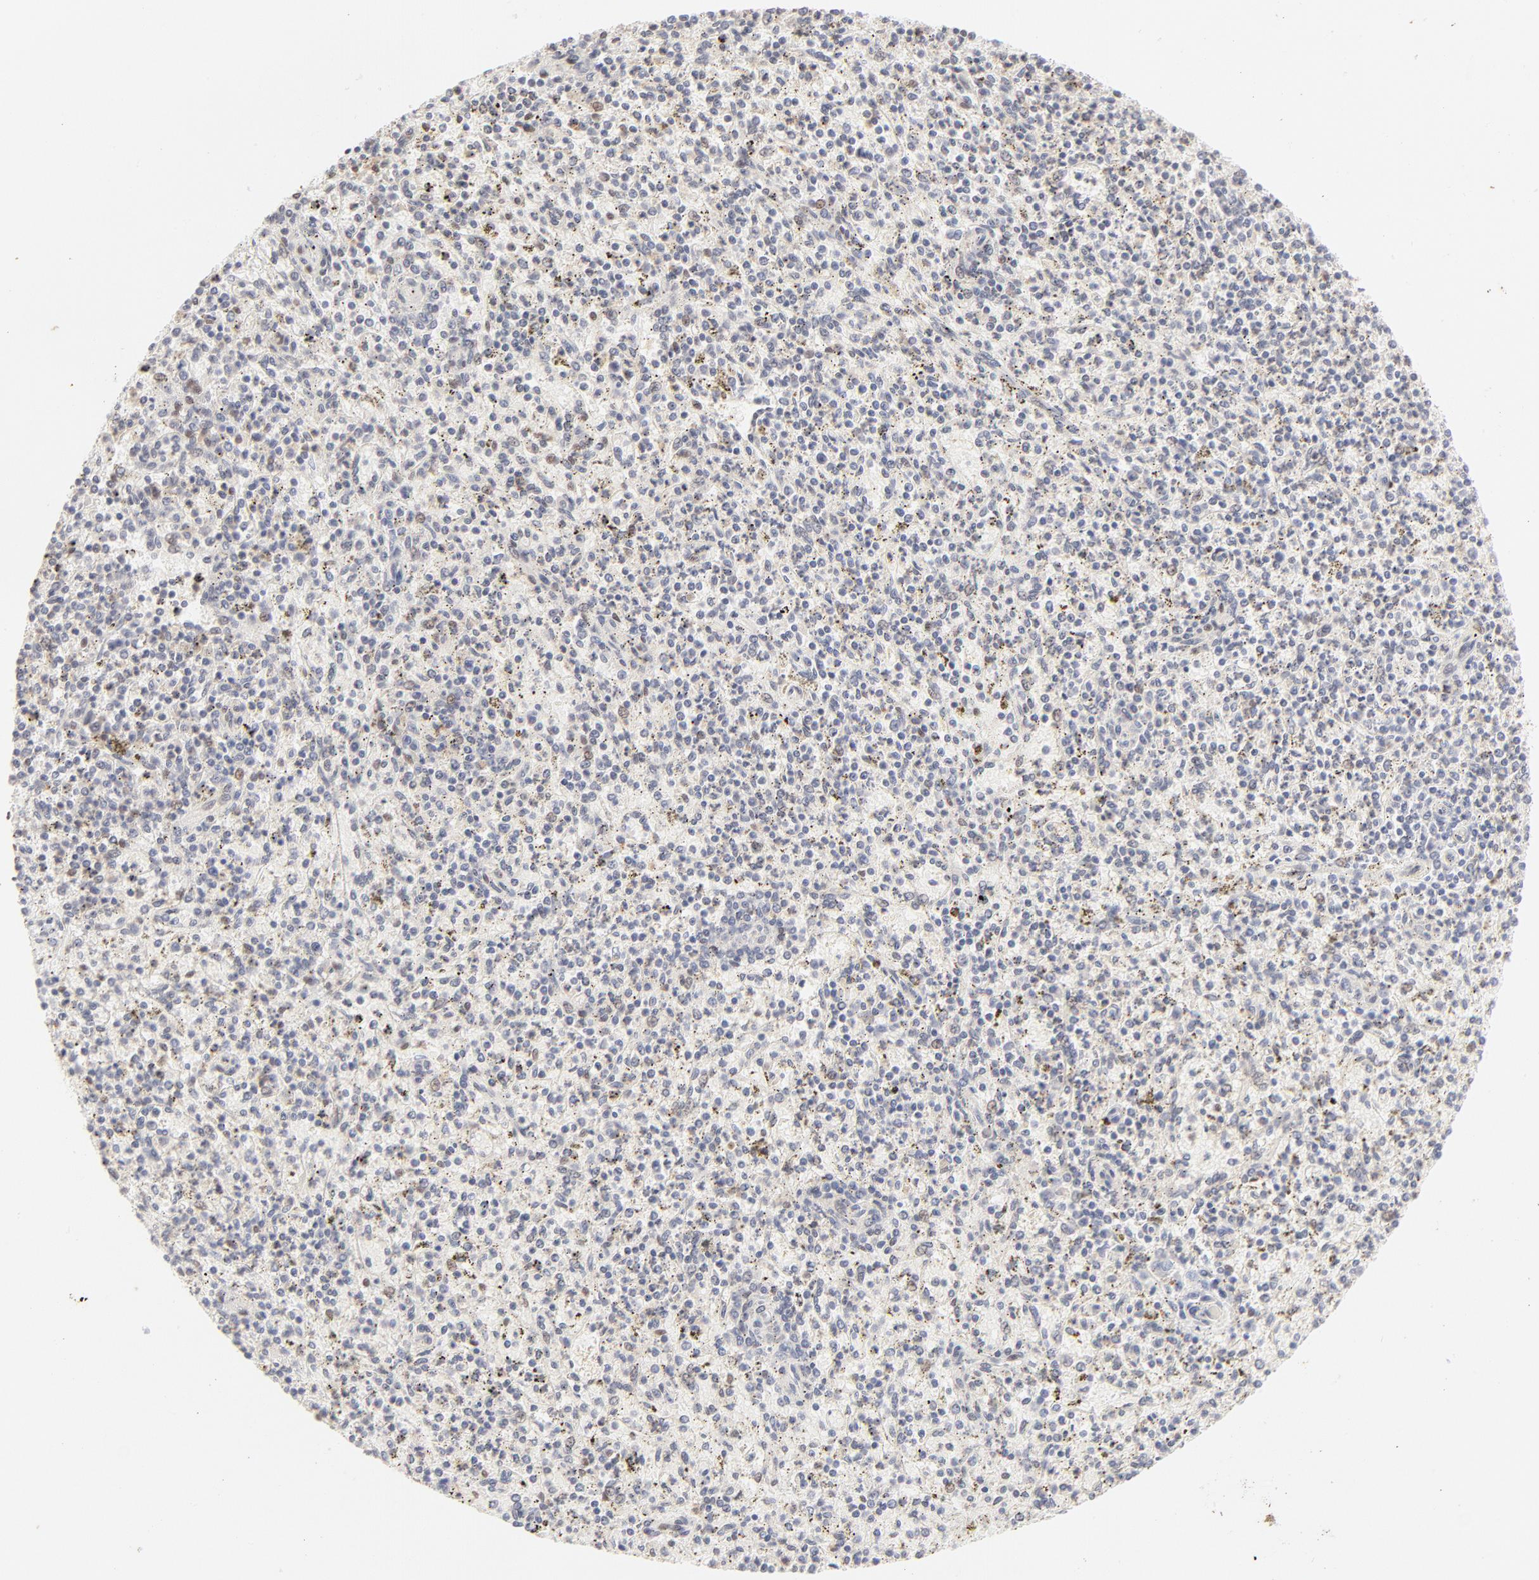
{"staining": {"intensity": "moderate", "quantity": "<25%", "location": "nuclear"}, "tissue": "spleen", "cell_type": "Cells in red pulp", "image_type": "normal", "snomed": [{"axis": "morphology", "description": "Normal tissue, NOS"}, {"axis": "topography", "description": "Spleen"}], "caption": "Protein analysis of unremarkable spleen shows moderate nuclear positivity in approximately <25% of cells in red pulp.", "gene": "PBX1", "patient": {"sex": "male", "age": 72}}